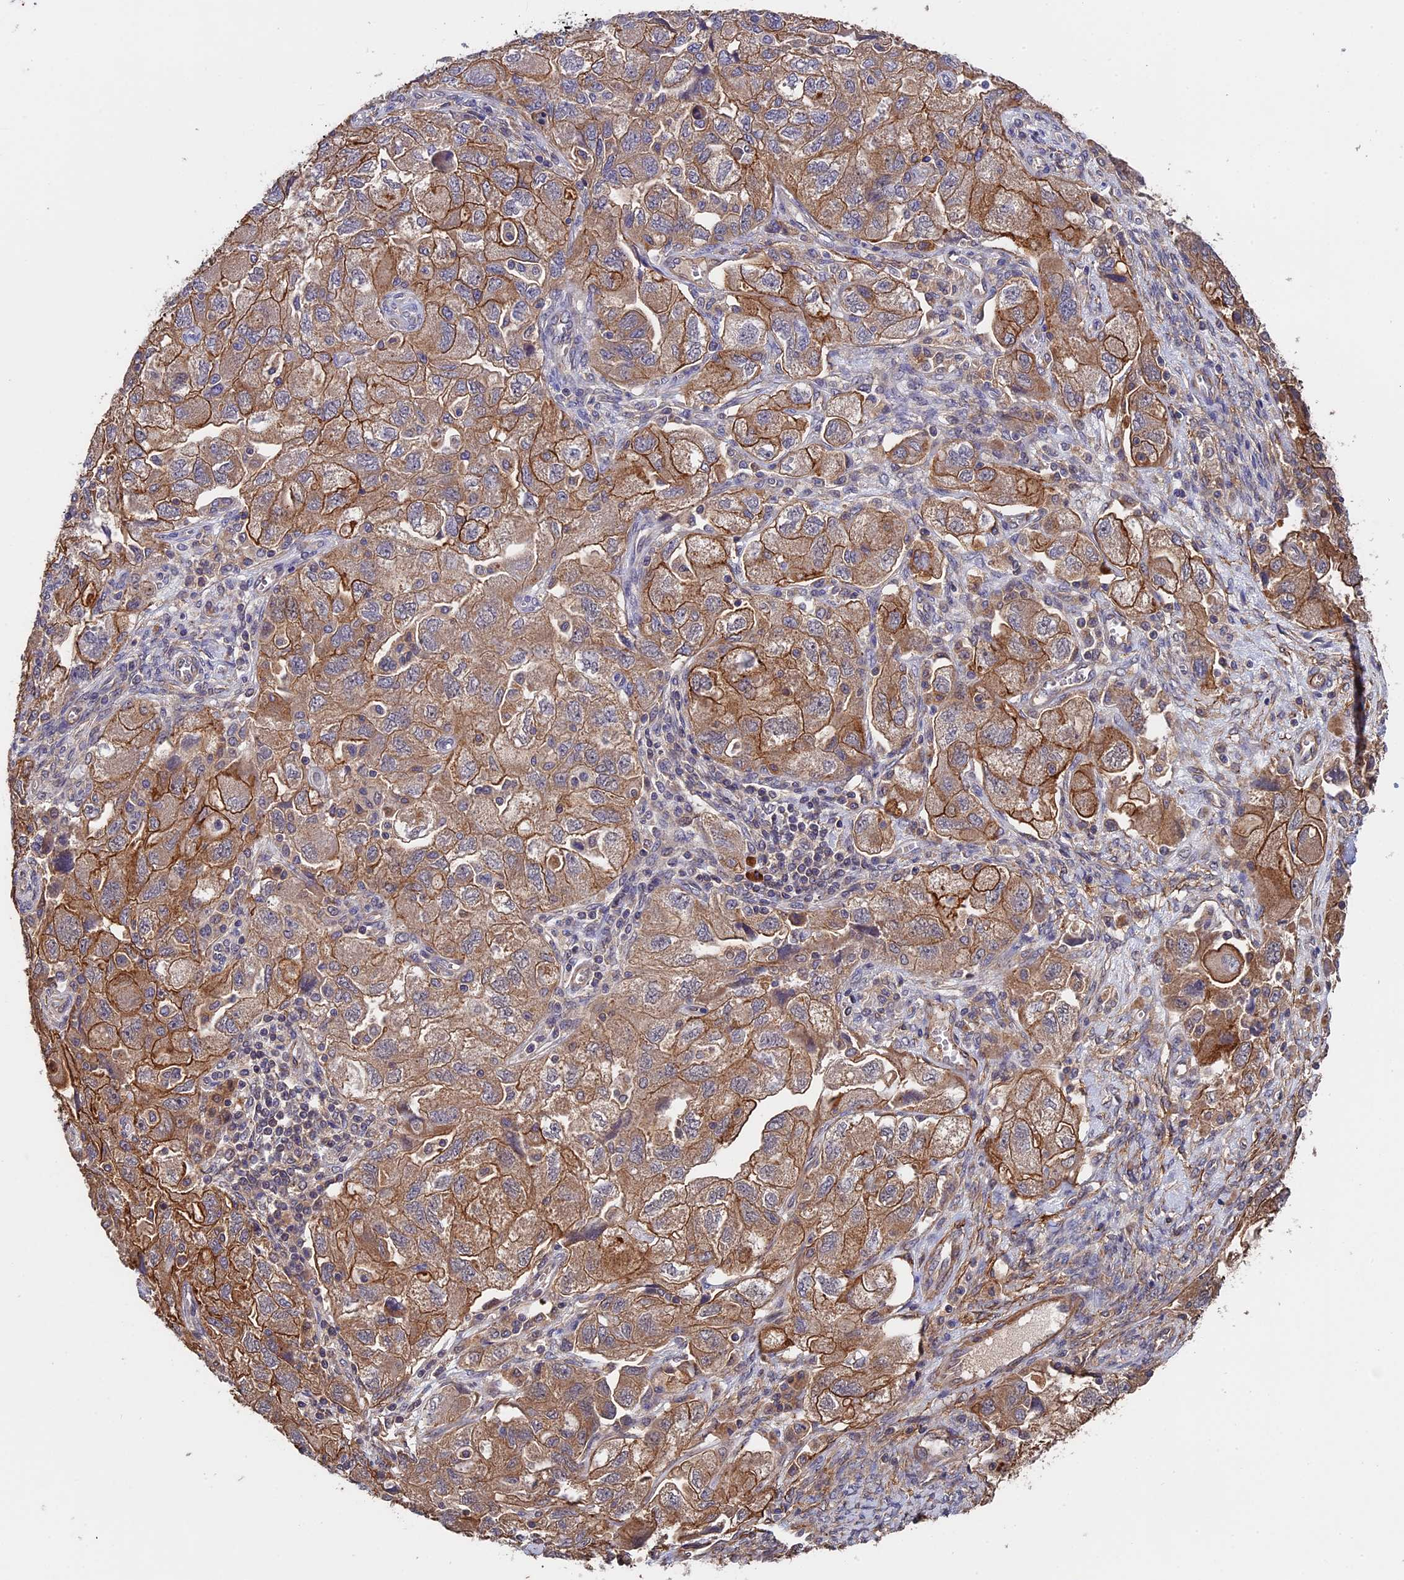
{"staining": {"intensity": "moderate", "quantity": ">75%", "location": "cytoplasmic/membranous"}, "tissue": "ovarian cancer", "cell_type": "Tumor cells", "image_type": "cancer", "snomed": [{"axis": "morphology", "description": "Carcinoma, NOS"}, {"axis": "morphology", "description": "Cystadenocarcinoma, serous, NOS"}, {"axis": "topography", "description": "Ovary"}], "caption": "Protein analysis of ovarian cancer tissue exhibits moderate cytoplasmic/membranous expression in about >75% of tumor cells. (brown staining indicates protein expression, while blue staining denotes nuclei).", "gene": "SLC9A5", "patient": {"sex": "female", "age": 69}}